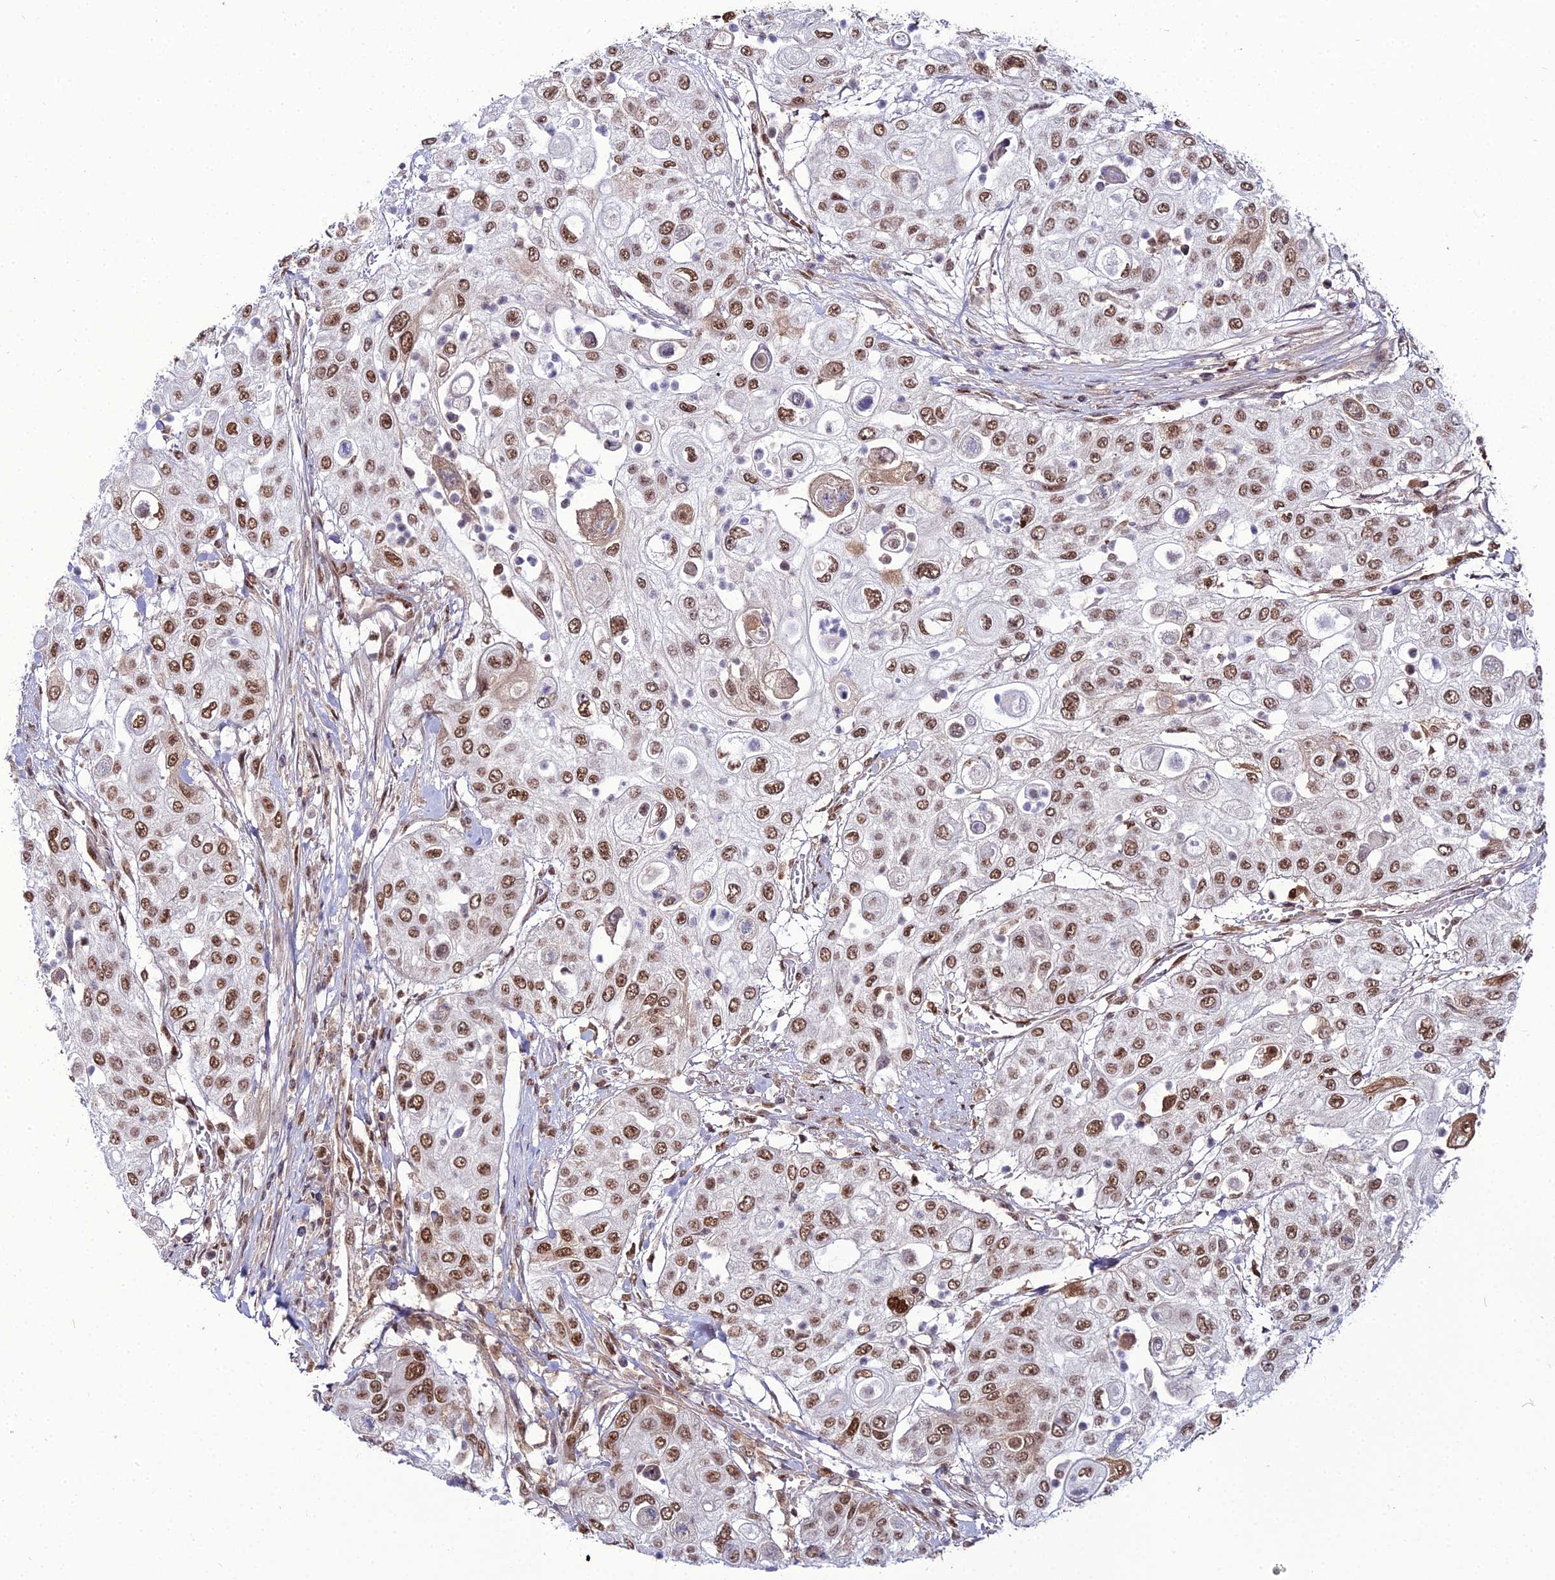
{"staining": {"intensity": "moderate", "quantity": ">75%", "location": "nuclear"}, "tissue": "urothelial cancer", "cell_type": "Tumor cells", "image_type": "cancer", "snomed": [{"axis": "morphology", "description": "Urothelial carcinoma, High grade"}, {"axis": "topography", "description": "Urinary bladder"}], "caption": "A high-resolution micrograph shows IHC staining of urothelial cancer, which shows moderate nuclear expression in approximately >75% of tumor cells.", "gene": "RBM12", "patient": {"sex": "female", "age": 79}}